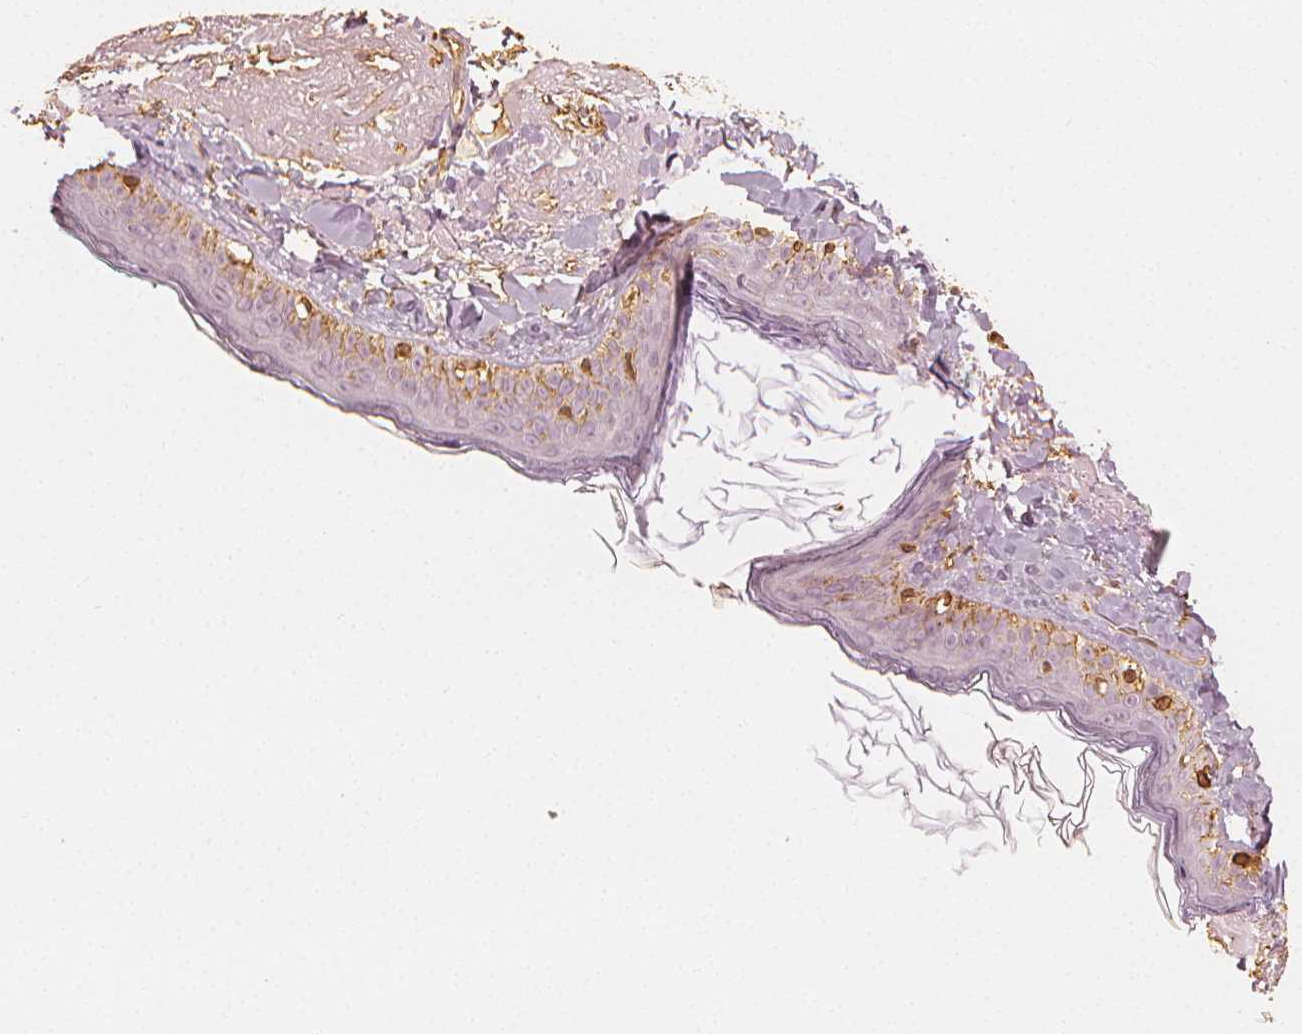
{"staining": {"intensity": "weak", "quantity": "25%-75%", "location": "cytoplasmic/membranous"}, "tissue": "skin", "cell_type": "Fibroblasts", "image_type": "normal", "snomed": [{"axis": "morphology", "description": "Normal tissue, NOS"}, {"axis": "topography", "description": "Skin"}], "caption": "Protein expression analysis of unremarkable human skin reveals weak cytoplasmic/membranous staining in about 25%-75% of fibroblasts. (DAB (3,3'-diaminobenzidine) IHC with brightfield microscopy, high magnification).", "gene": "ARHGAP26", "patient": {"sex": "male", "age": 73}}